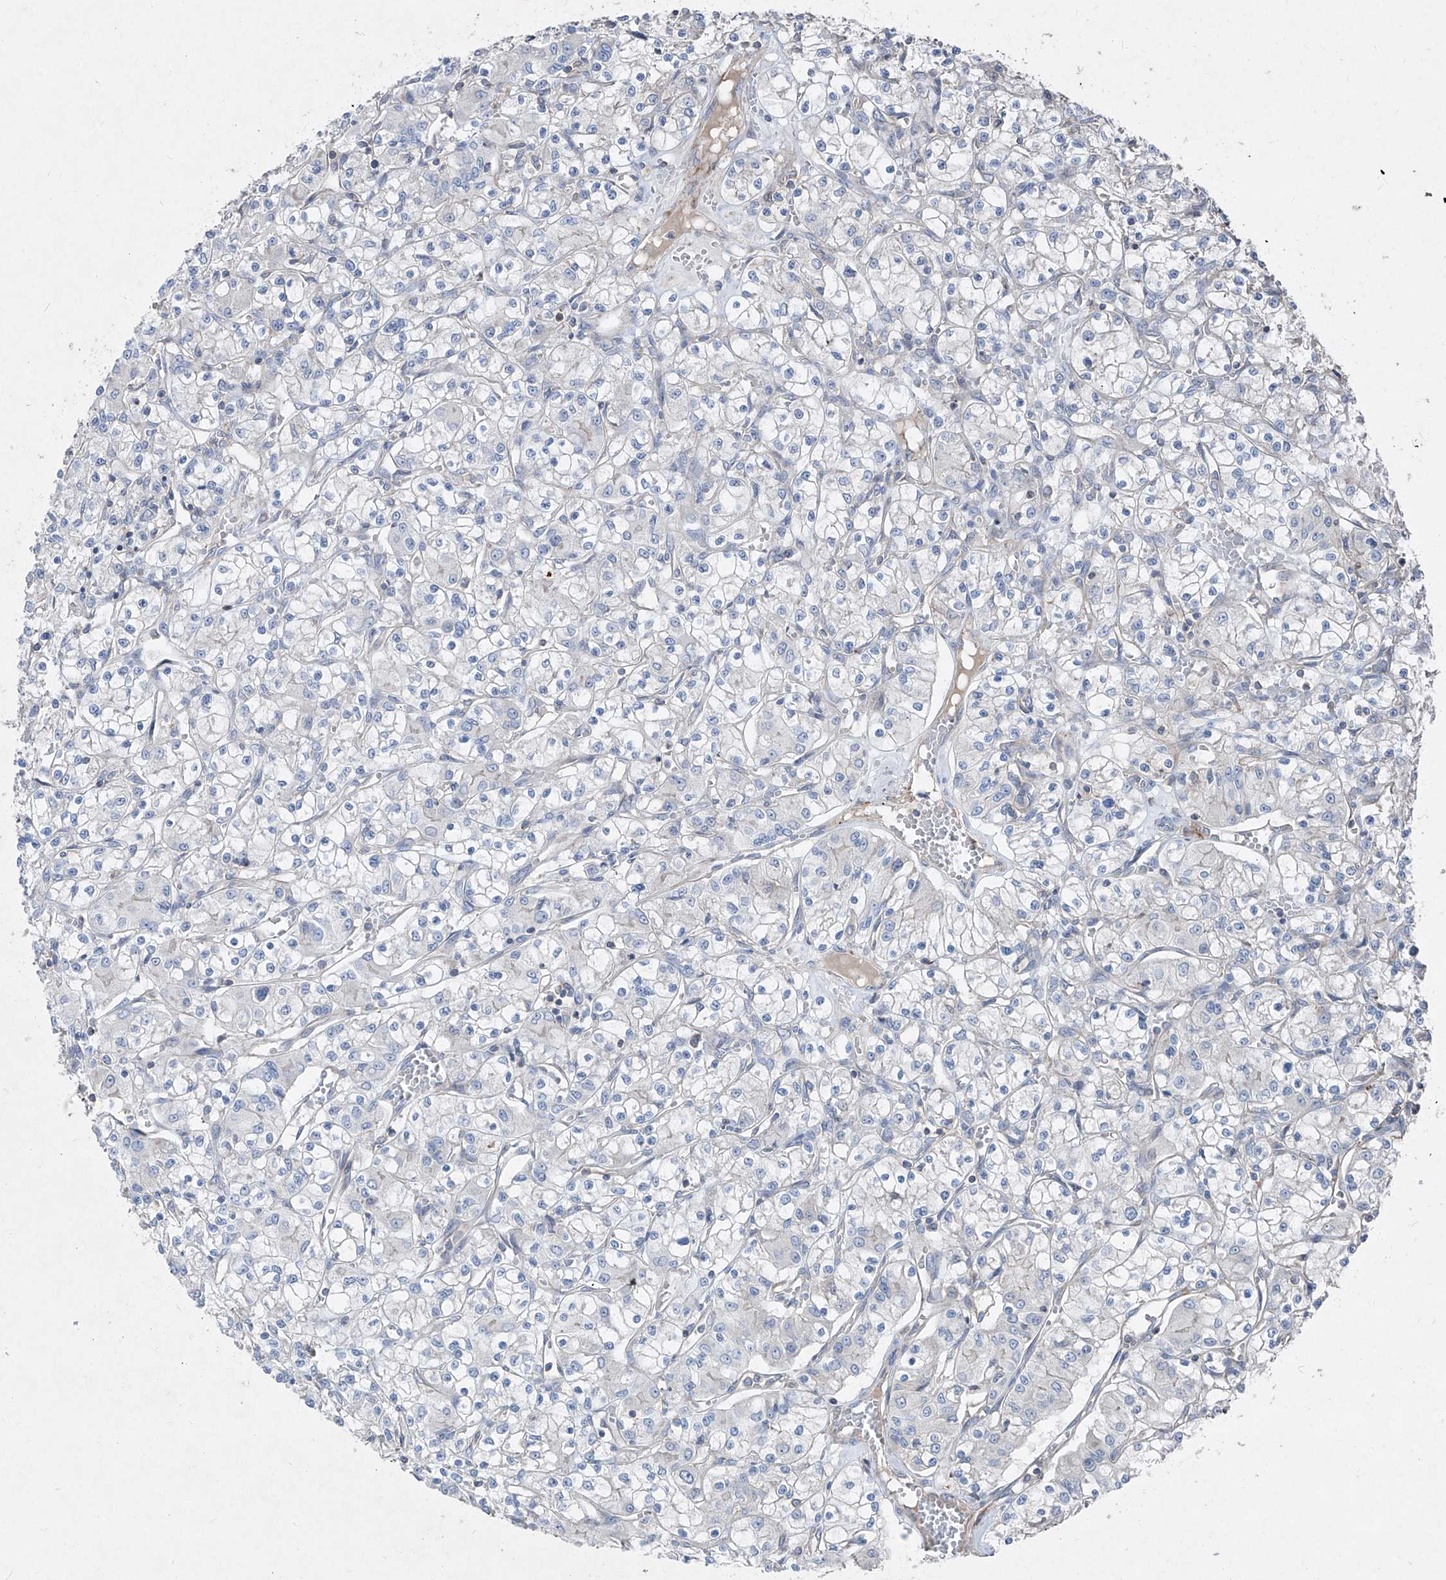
{"staining": {"intensity": "negative", "quantity": "none", "location": "none"}, "tissue": "renal cancer", "cell_type": "Tumor cells", "image_type": "cancer", "snomed": [{"axis": "morphology", "description": "Adenocarcinoma, NOS"}, {"axis": "topography", "description": "Kidney"}], "caption": "Tumor cells are negative for brown protein staining in renal cancer (adenocarcinoma).", "gene": "UFD1", "patient": {"sex": "female", "age": 59}}